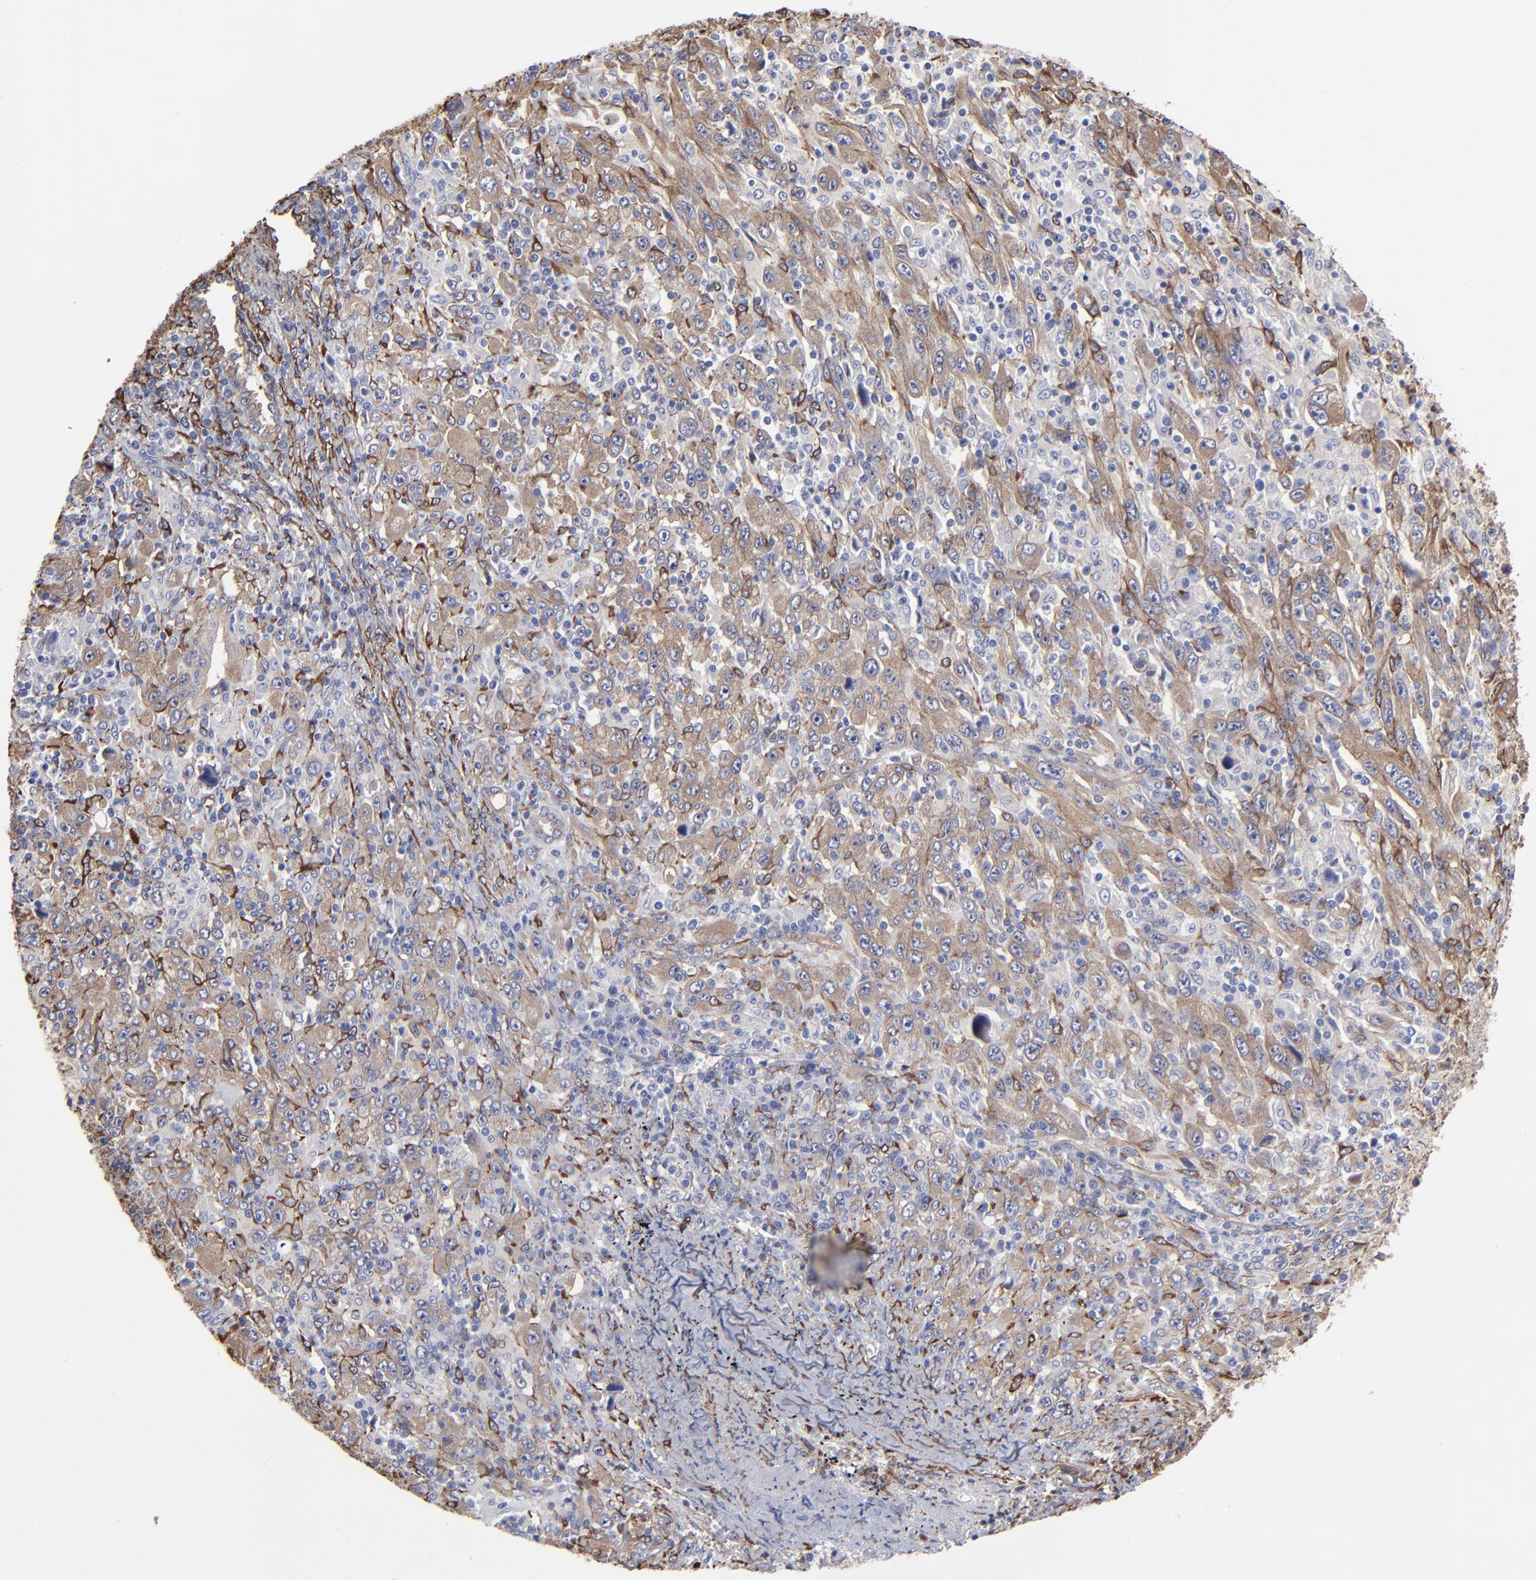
{"staining": {"intensity": "moderate", "quantity": ">75%", "location": "cytoplasmic/membranous"}, "tissue": "melanoma", "cell_type": "Tumor cells", "image_type": "cancer", "snomed": [{"axis": "morphology", "description": "Malignant melanoma, Metastatic site"}, {"axis": "topography", "description": "Skin"}], "caption": "Malignant melanoma (metastatic site) stained with IHC reveals moderate cytoplasmic/membranous staining in about >75% of tumor cells. (IHC, brightfield microscopy, high magnification).", "gene": "CILP", "patient": {"sex": "female", "age": 56}}